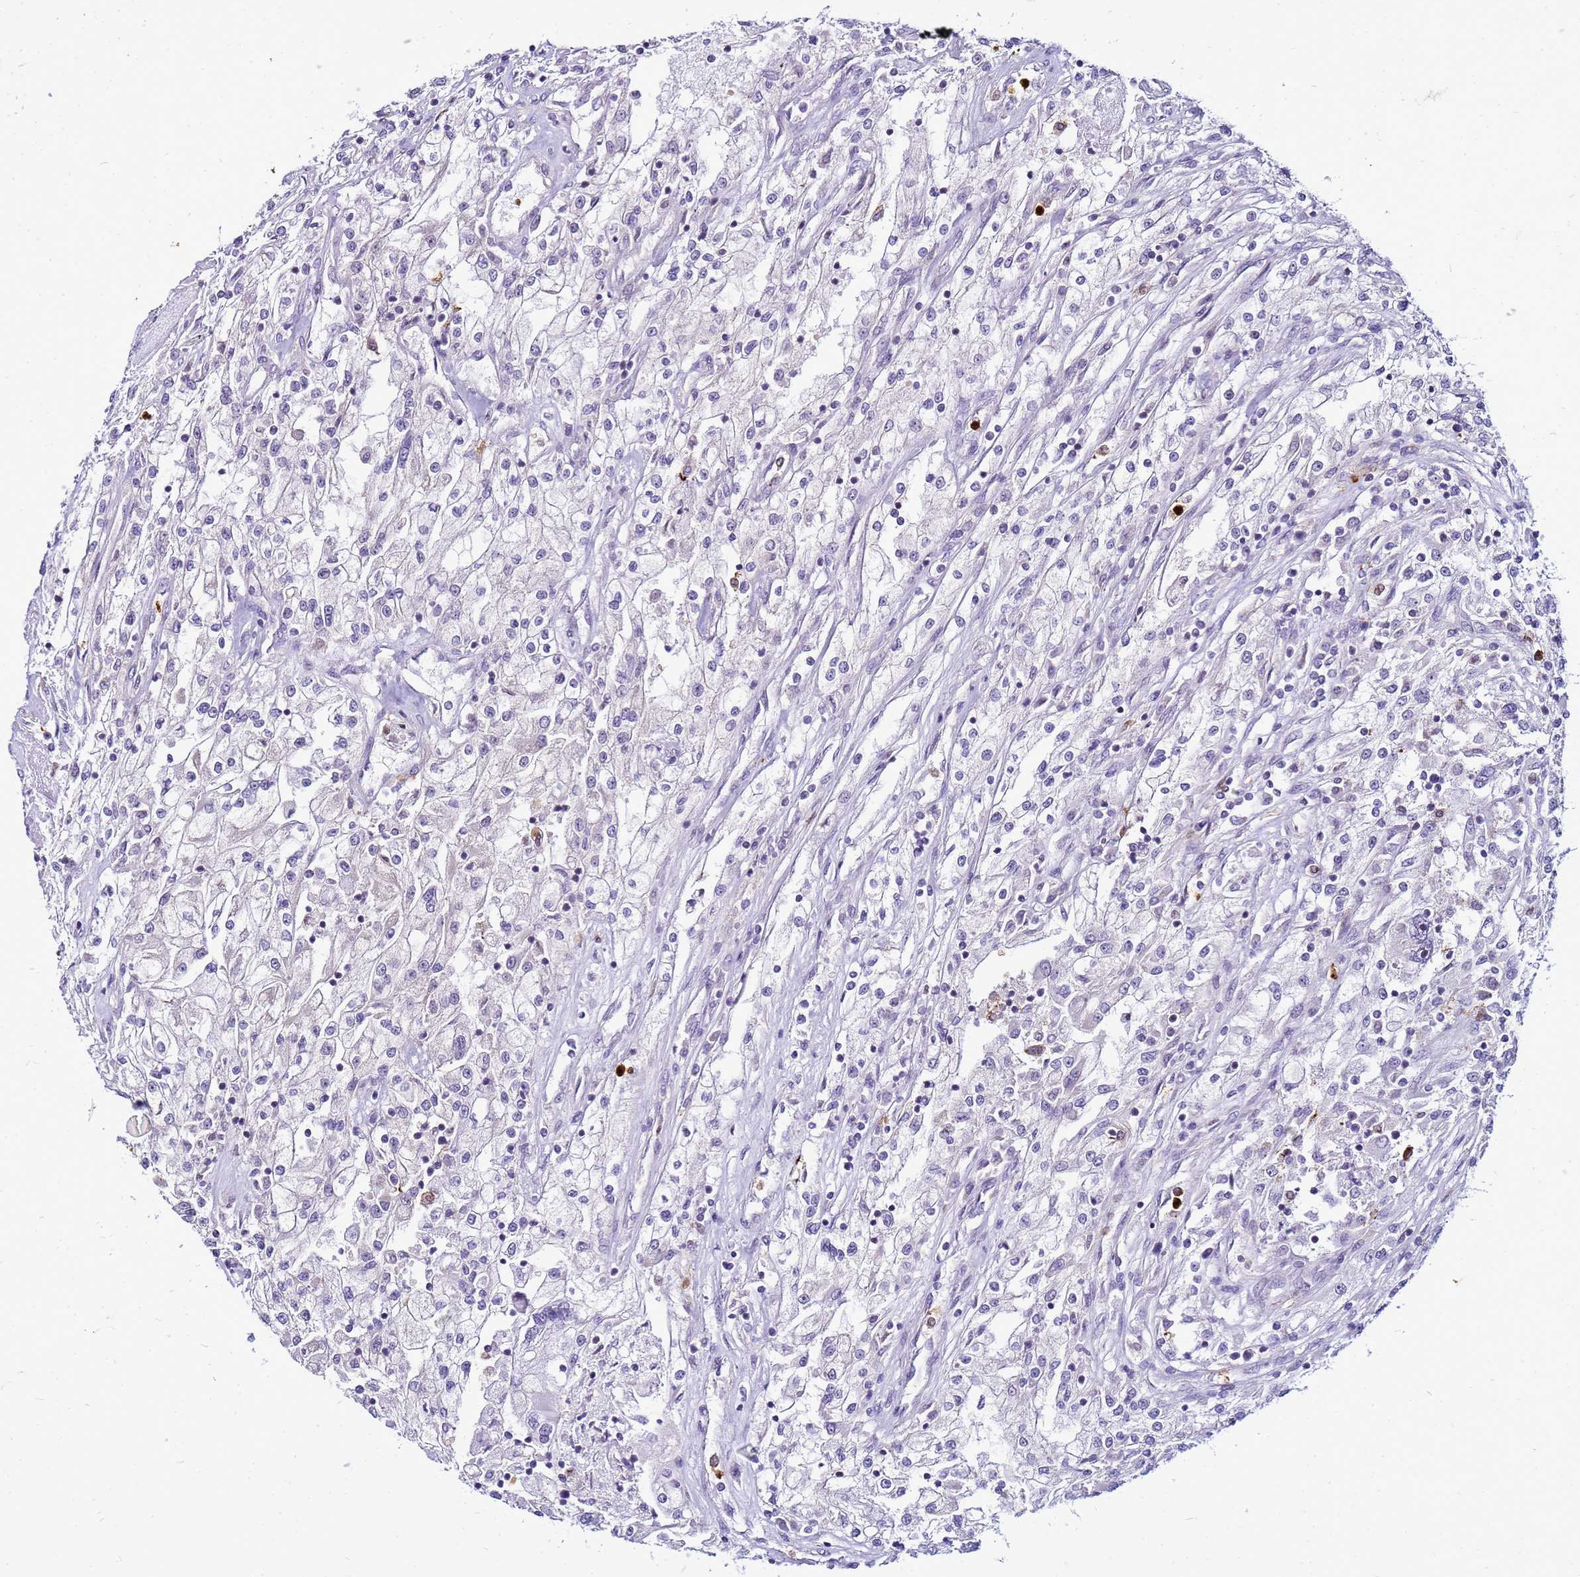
{"staining": {"intensity": "negative", "quantity": "none", "location": "none"}, "tissue": "renal cancer", "cell_type": "Tumor cells", "image_type": "cancer", "snomed": [{"axis": "morphology", "description": "Adenocarcinoma, NOS"}, {"axis": "topography", "description": "Kidney"}], "caption": "Immunohistochemistry (IHC) histopathology image of neoplastic tissue: human renal adenocarcinoma stained with DAB (3,3'-diaminobenzidine) exhibits no significant protein positivity in tumor cells. (DAB (3,3'-diaminobenzidine) immunohistochemistry, high magnification).", "gene": "VPS4B", "patient": {"sex": "female", "age": 52}}